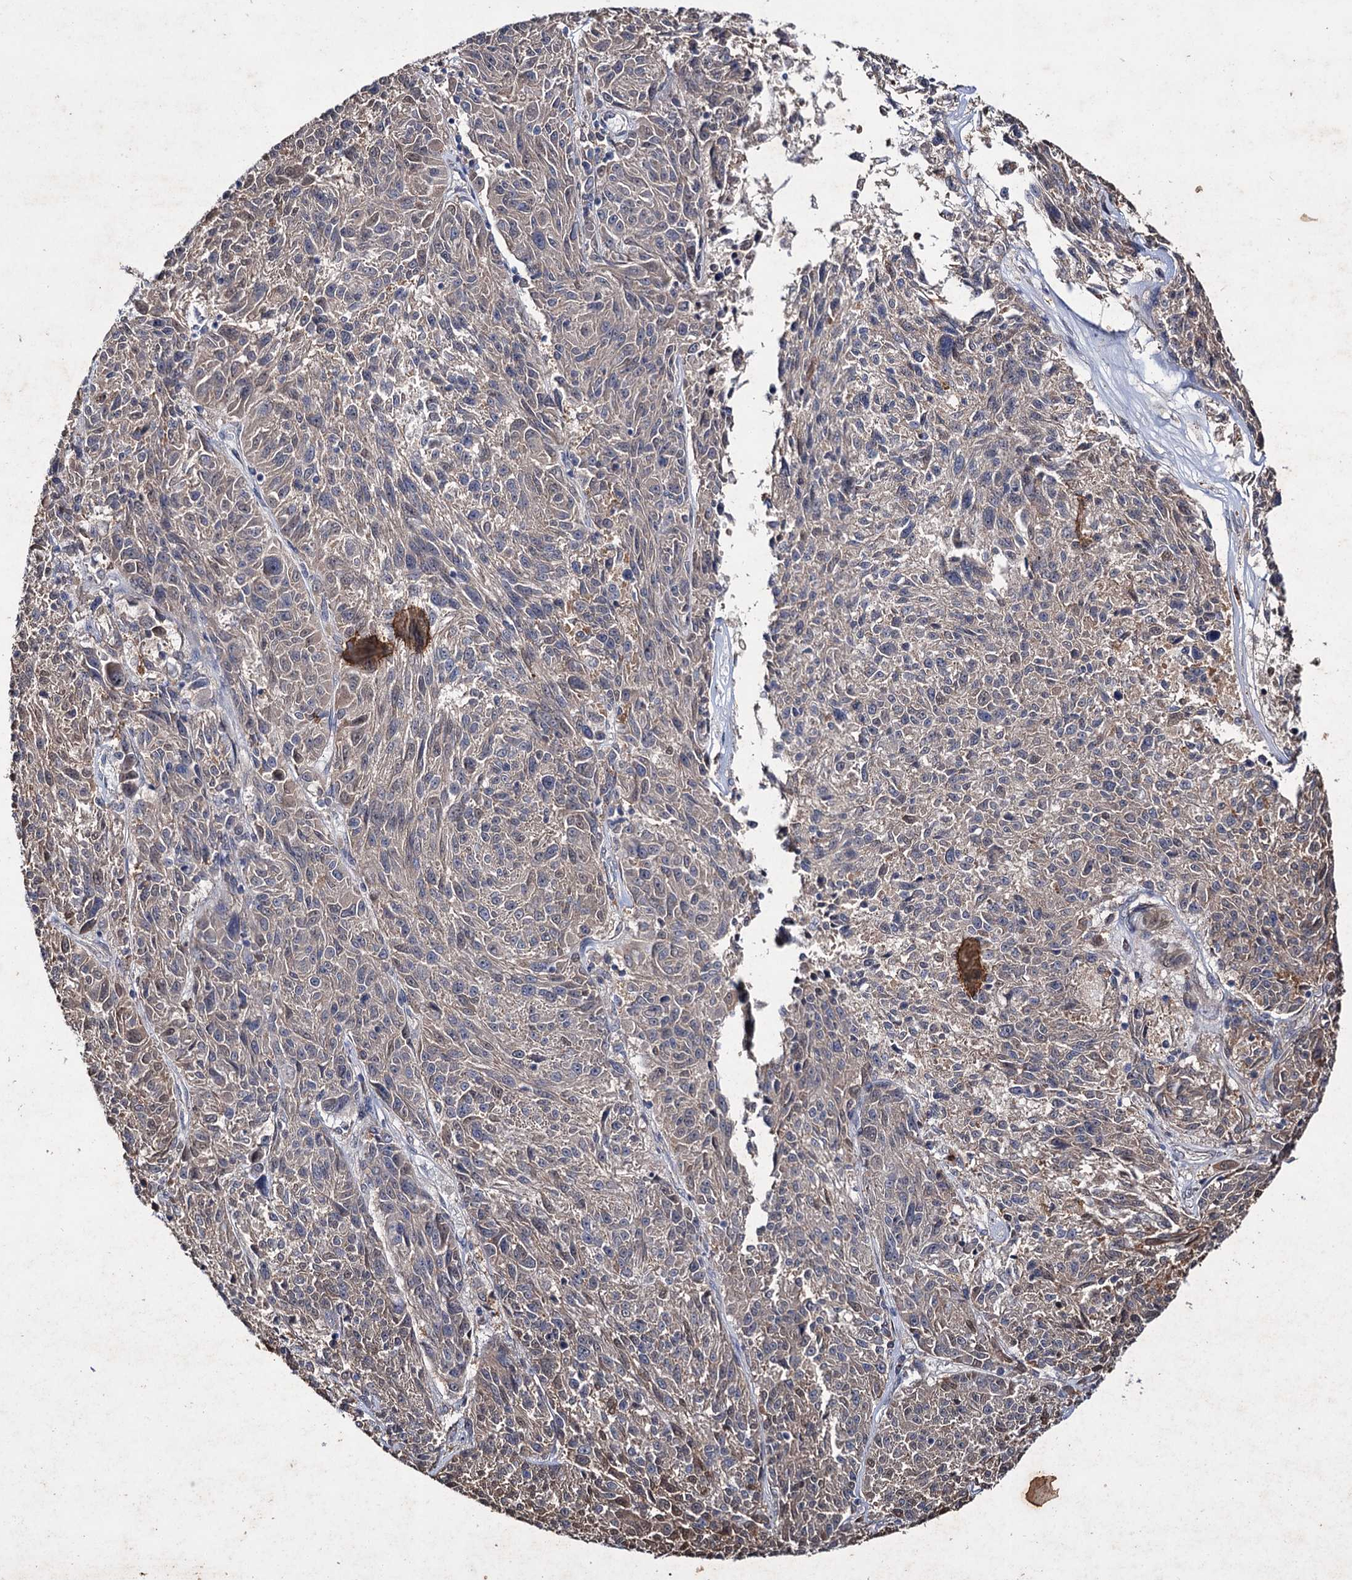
{"staining": {"intensity": "weak", "quantity": "25%-75%", "location": "cytoplasmic/membranous"}, "tissue": "melanoma", "cell_type": "Tumor cells", "image_type": "cancer", "snomed": [{"axis": "morphology", "description": "Malignant melanoma, NOS"}, {"axis": "topography", "description": "Skin"}], "caption": "IHC (DAB) staining of human melanoma displays weak cytoplasmic/membranous protein expression in about 25%-75% of tumor cells. The staining was performed using DAB (3,3'-diaminobenzidine) to visualize the protein expression in brown, while the nuclei were stained in blue with hematoxylin (Magnification: 20x).", "gene": "PTPN3", "patient": {"sex": "male", "age": 53}}